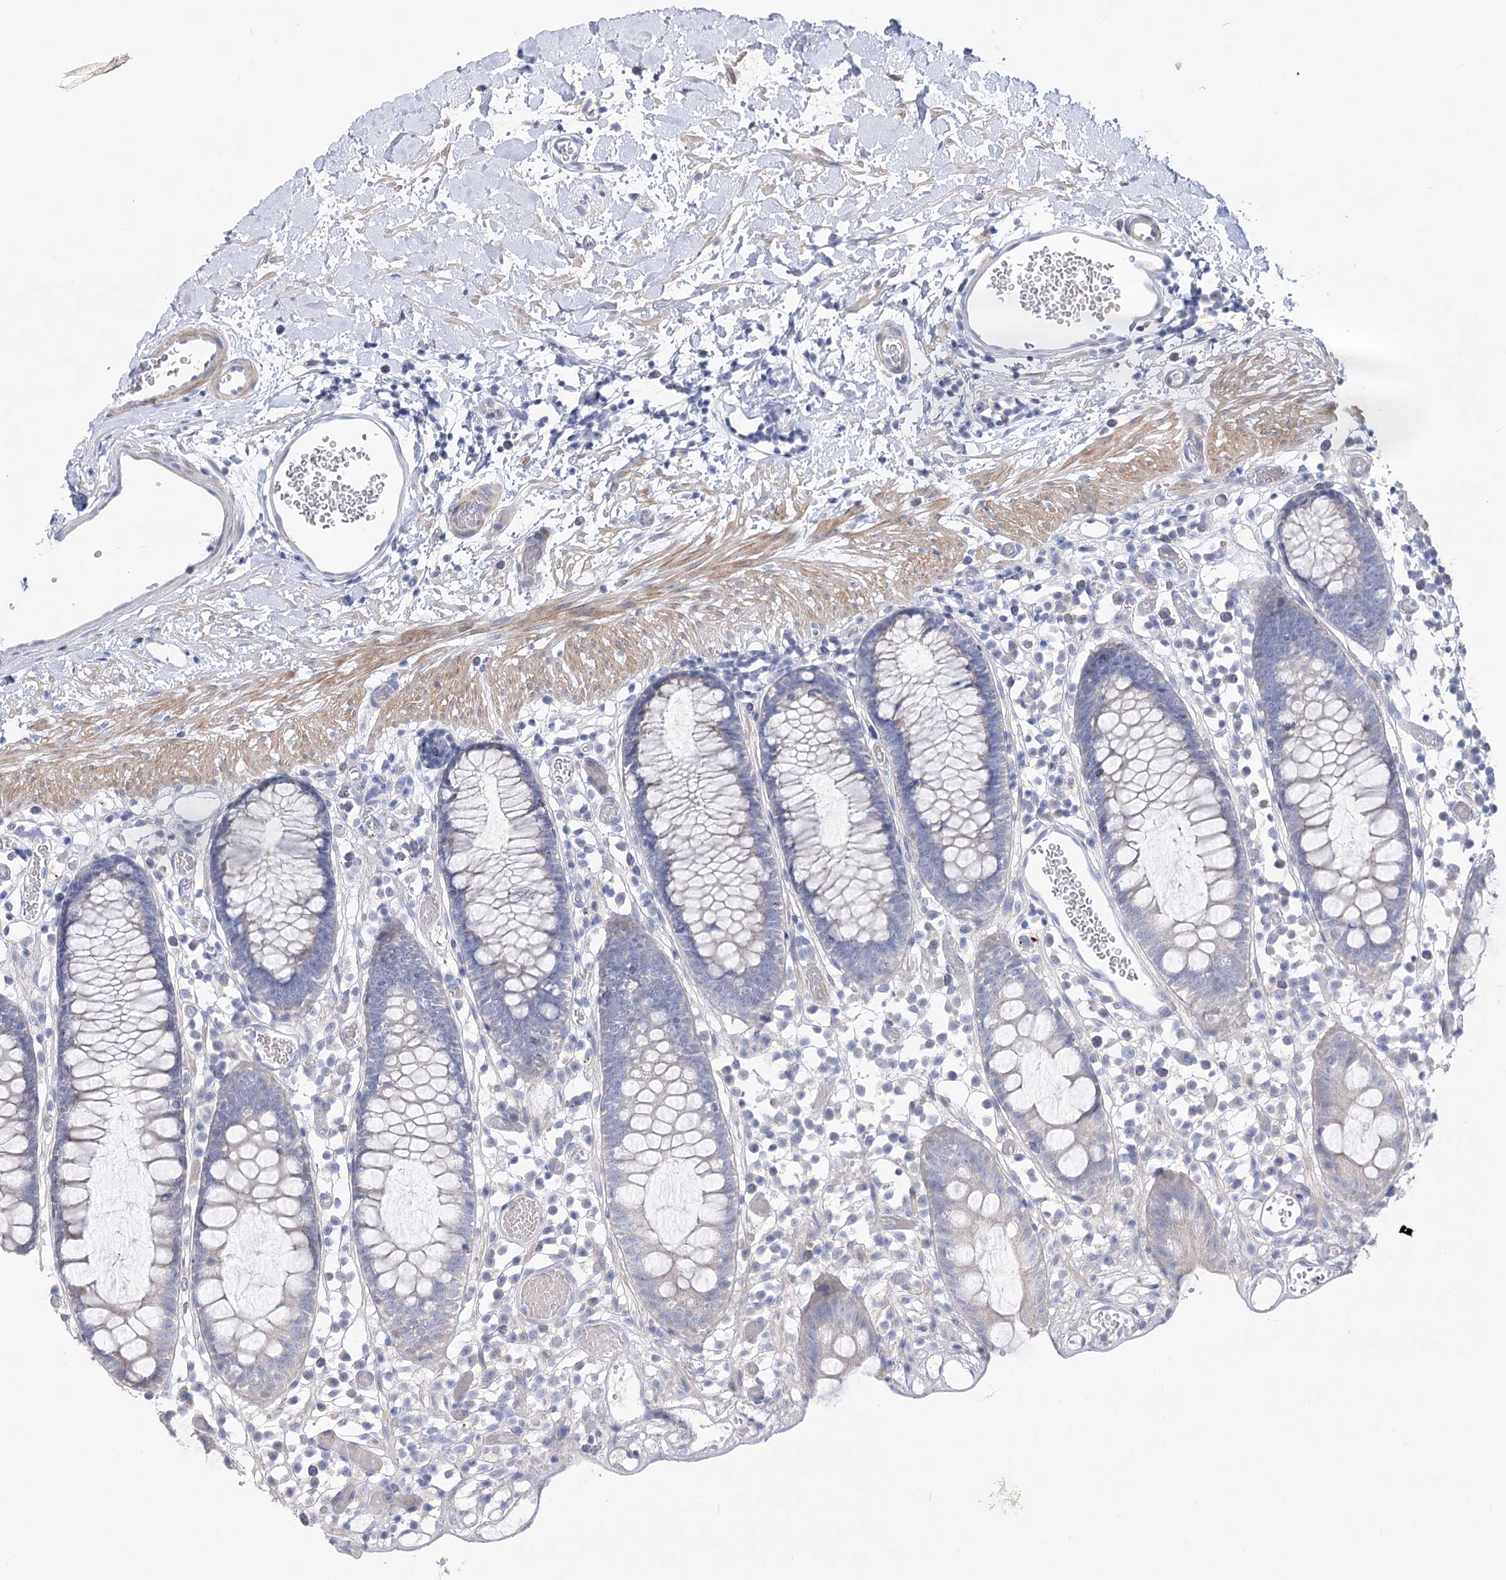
{"staining": {"intensity": "weak", "quantity": "25%-75%", "location": "cytoplasmic/membranous"}, "tissue": "colon", "cell_type": "Endothelial cells", "image_type": "normal", "snomed": [{"axis": "morphology", "description": "Normal tissue, NOS"}, {"axis": "topography", "description": "Colon"}], "caption": "Colon stained with DAB (3,3'-diaminobenzidine) immunohistochemistry reveals low levels of weak cytoplasmic/membranous positivity in about 25%-75% of endothelial cells. Ihc stains the protein of interest in brown and the nuclei are stained blue.", "gene": "NRAP", "patient": {"sex": "male", "age": 14}}